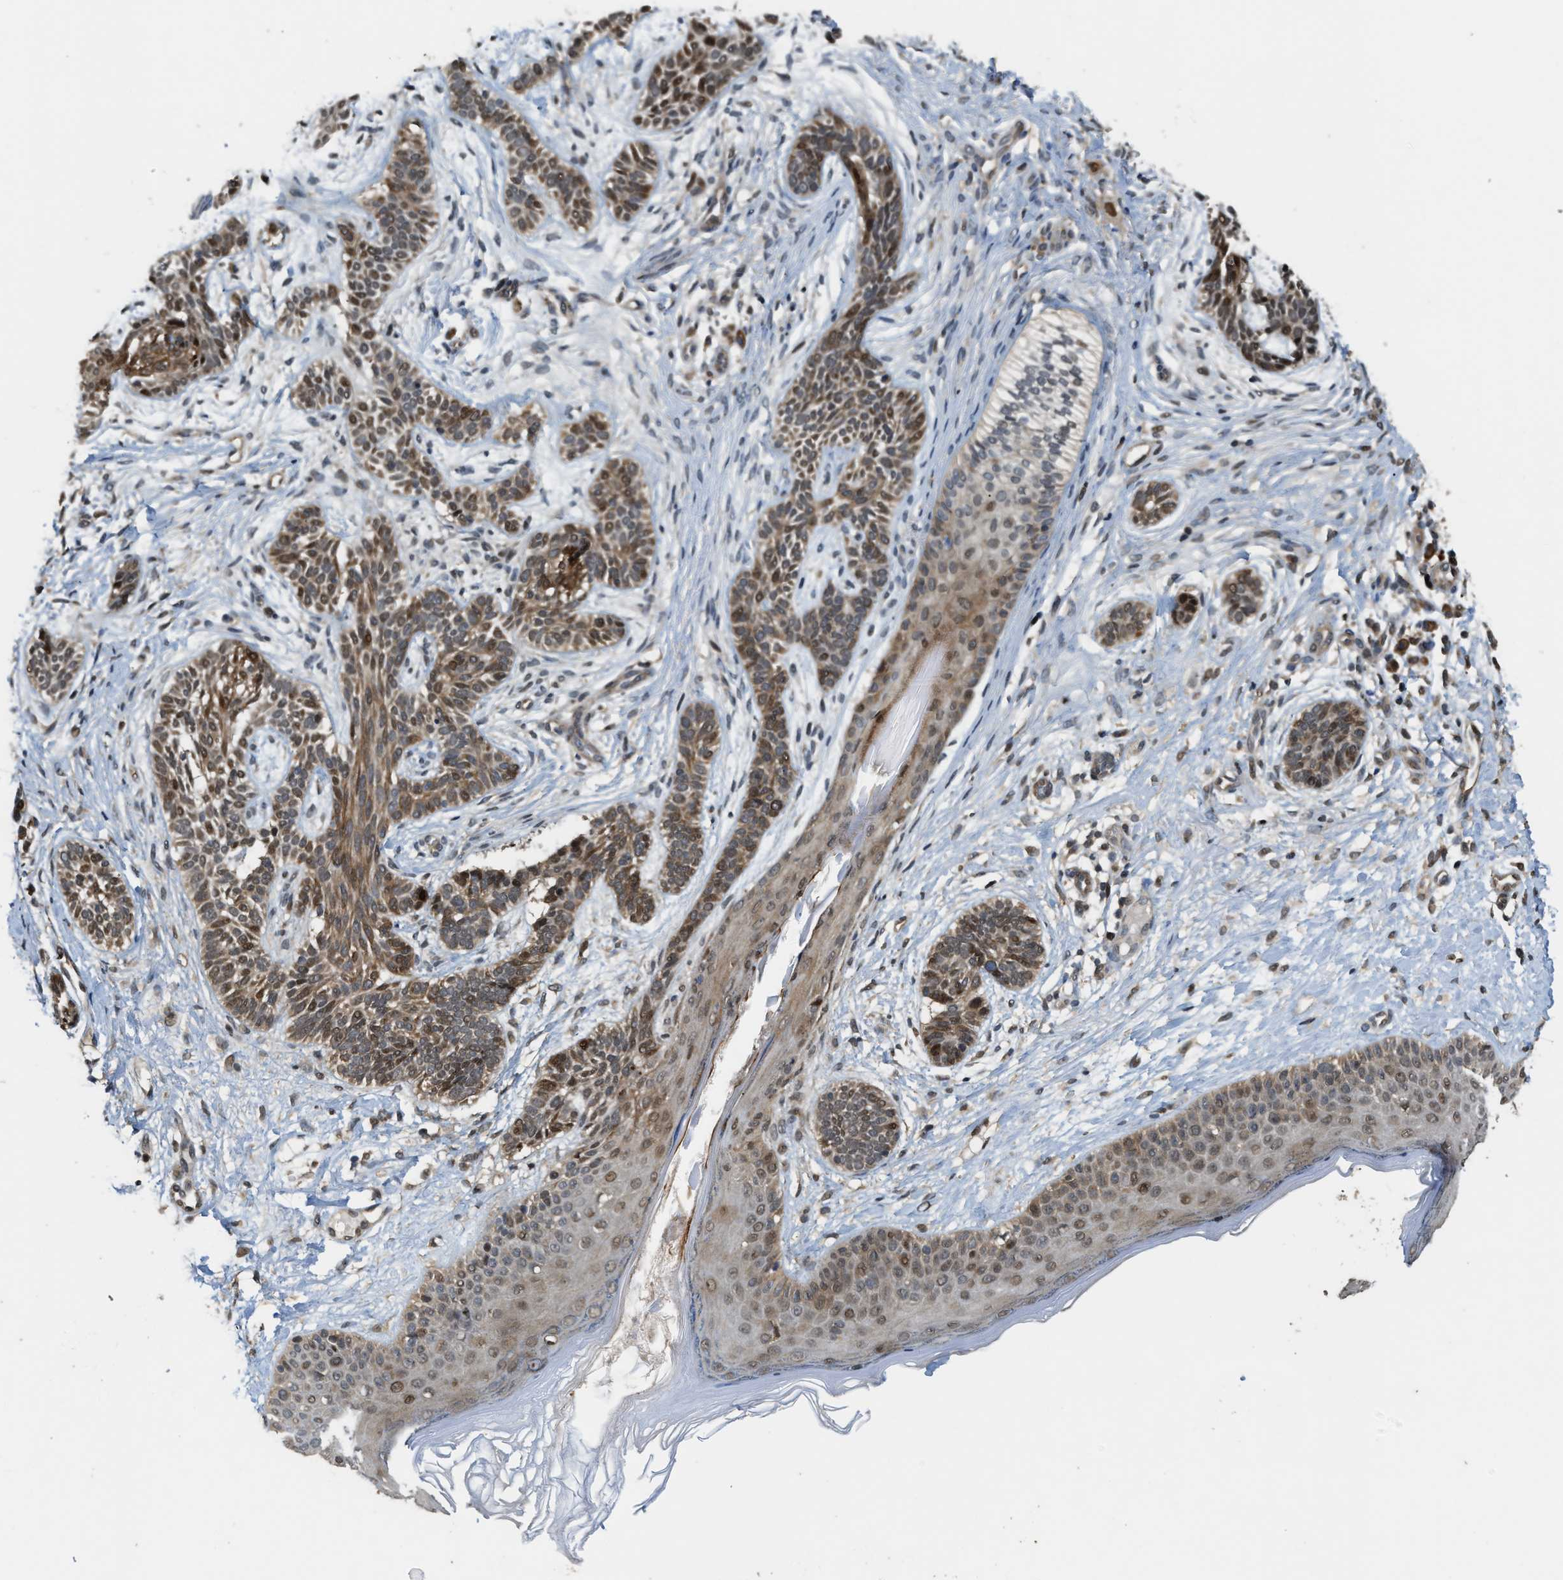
{"staining": {"intensity": "moderate", "quantity": ">75%", "location": "cytoplasmic/membranous,nuclear"}, "tissue": "skin cancer", "cell_type": "Tumor cells", "image_type": "cancer", "snomed": [{"axis": "morphology", "description": "Normal tissue, NOS"}, {"axis": "morphology", "description": "Basal cell carcinoma"}, {"axis": "topography", "description": "Skin"}], "caption": "An image of skin cancer stained for a protein displays moderate cytoplasmic/membranous and nuclear brown staining in tumor cells.", "gene": "SERTAD2", "patient": {"sex": "male", "age": 63}}